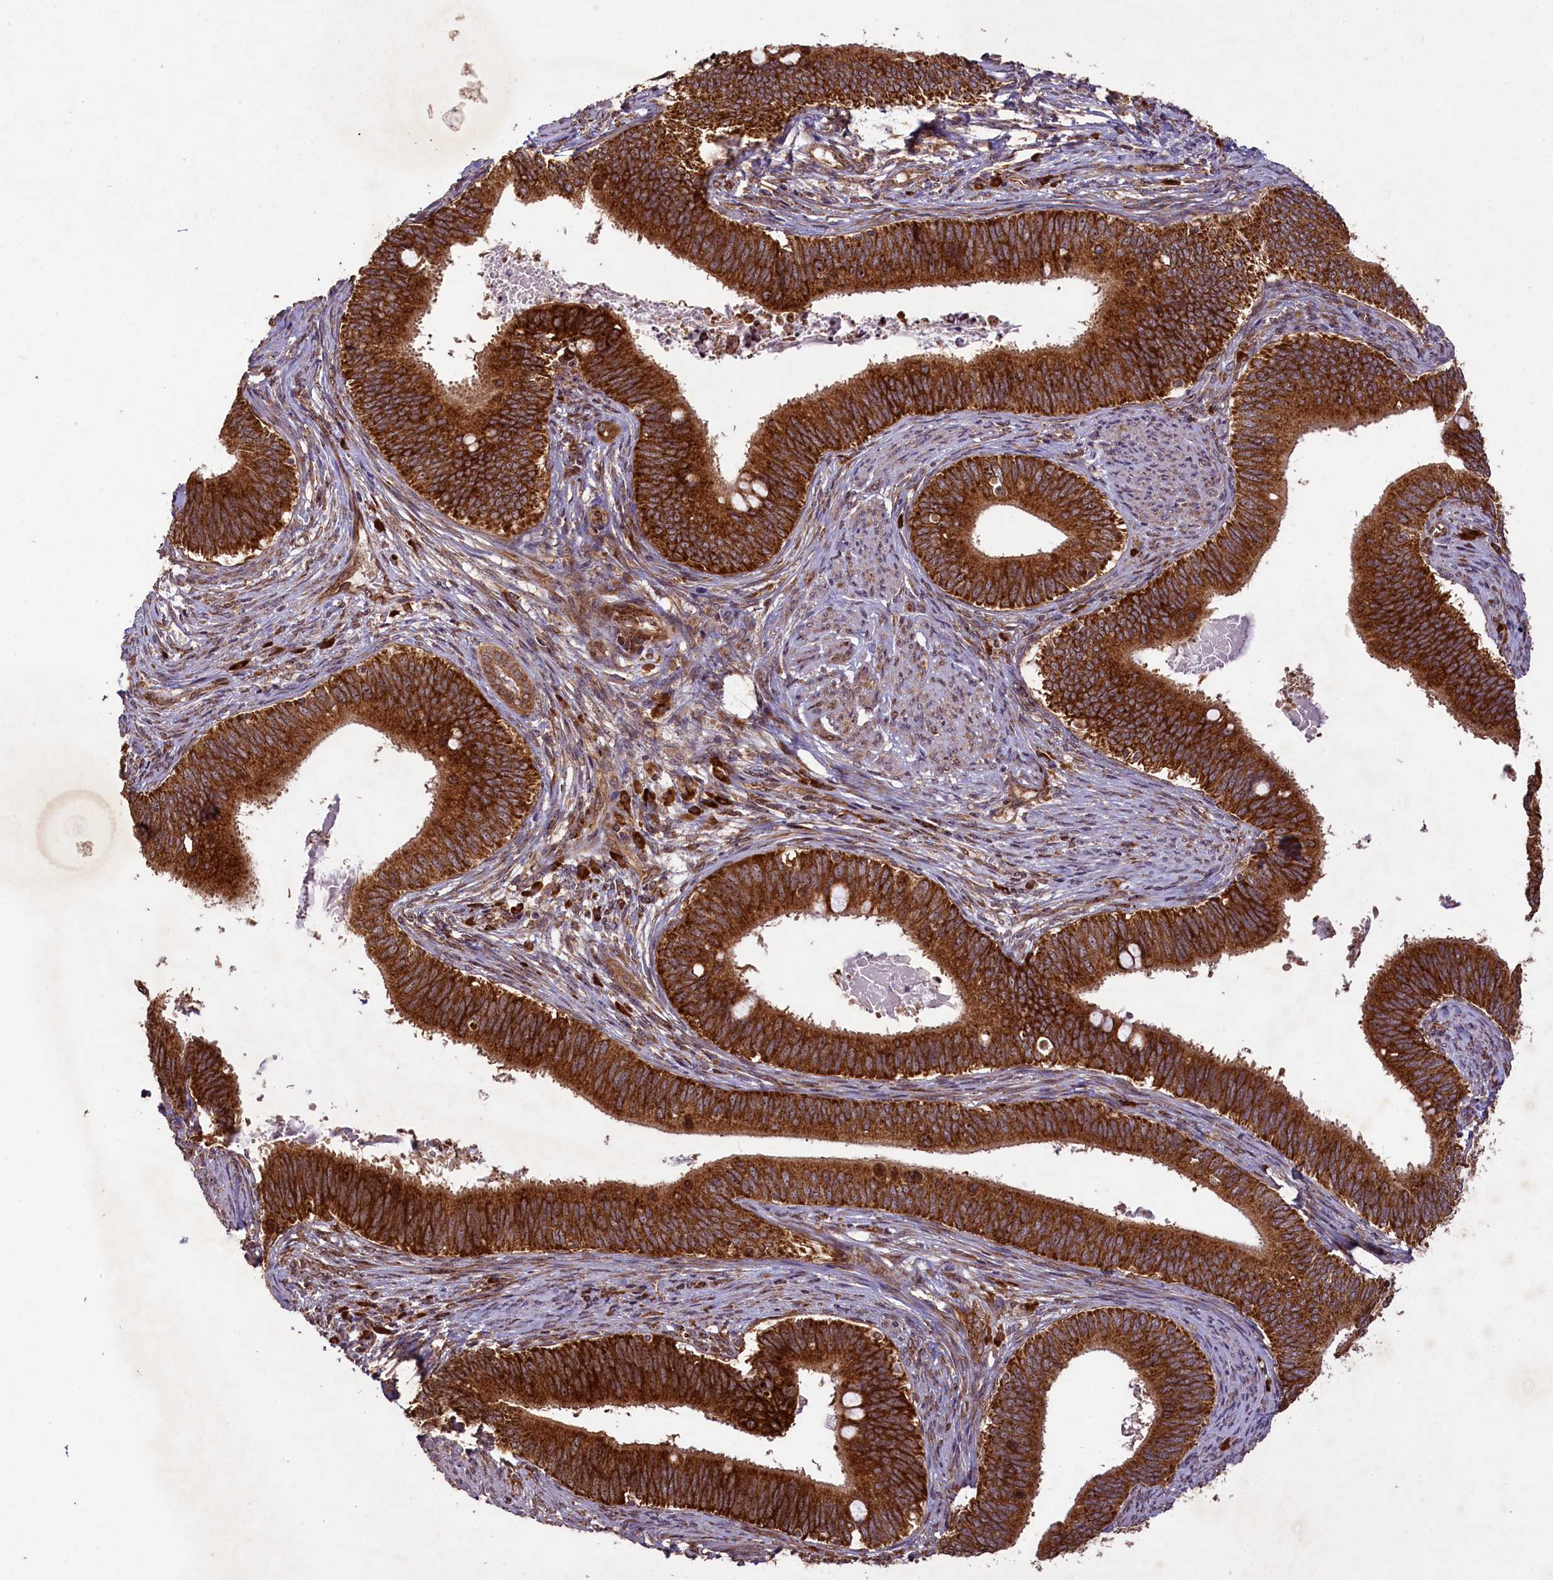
{"staining": {"intensity": "strong", "quantity": ">75%", "location": "cytoplasmic/membranous"}, "tissue": "cervical cancer", "cell_type": "Tumor cells", "image_type": "cancer", "snomed": [{"axis": "morphology", "description": "Adenocarcinoma, NOS"}, {"axis": "topography", "description": "Cervix"}], "caption": "Immunohistochemical staining of human adenocarcinoma (cervical) exhibits high levels of strong cytoplasmic/membranous protein expression in approximately >75% of tumor cells. Using DAB (brown) and hematoxylin (blue) stains, captured at high magnification using brightfield microscopy.", "gene": "LARP4", "patient": {"sex": "female", "age": 42}}